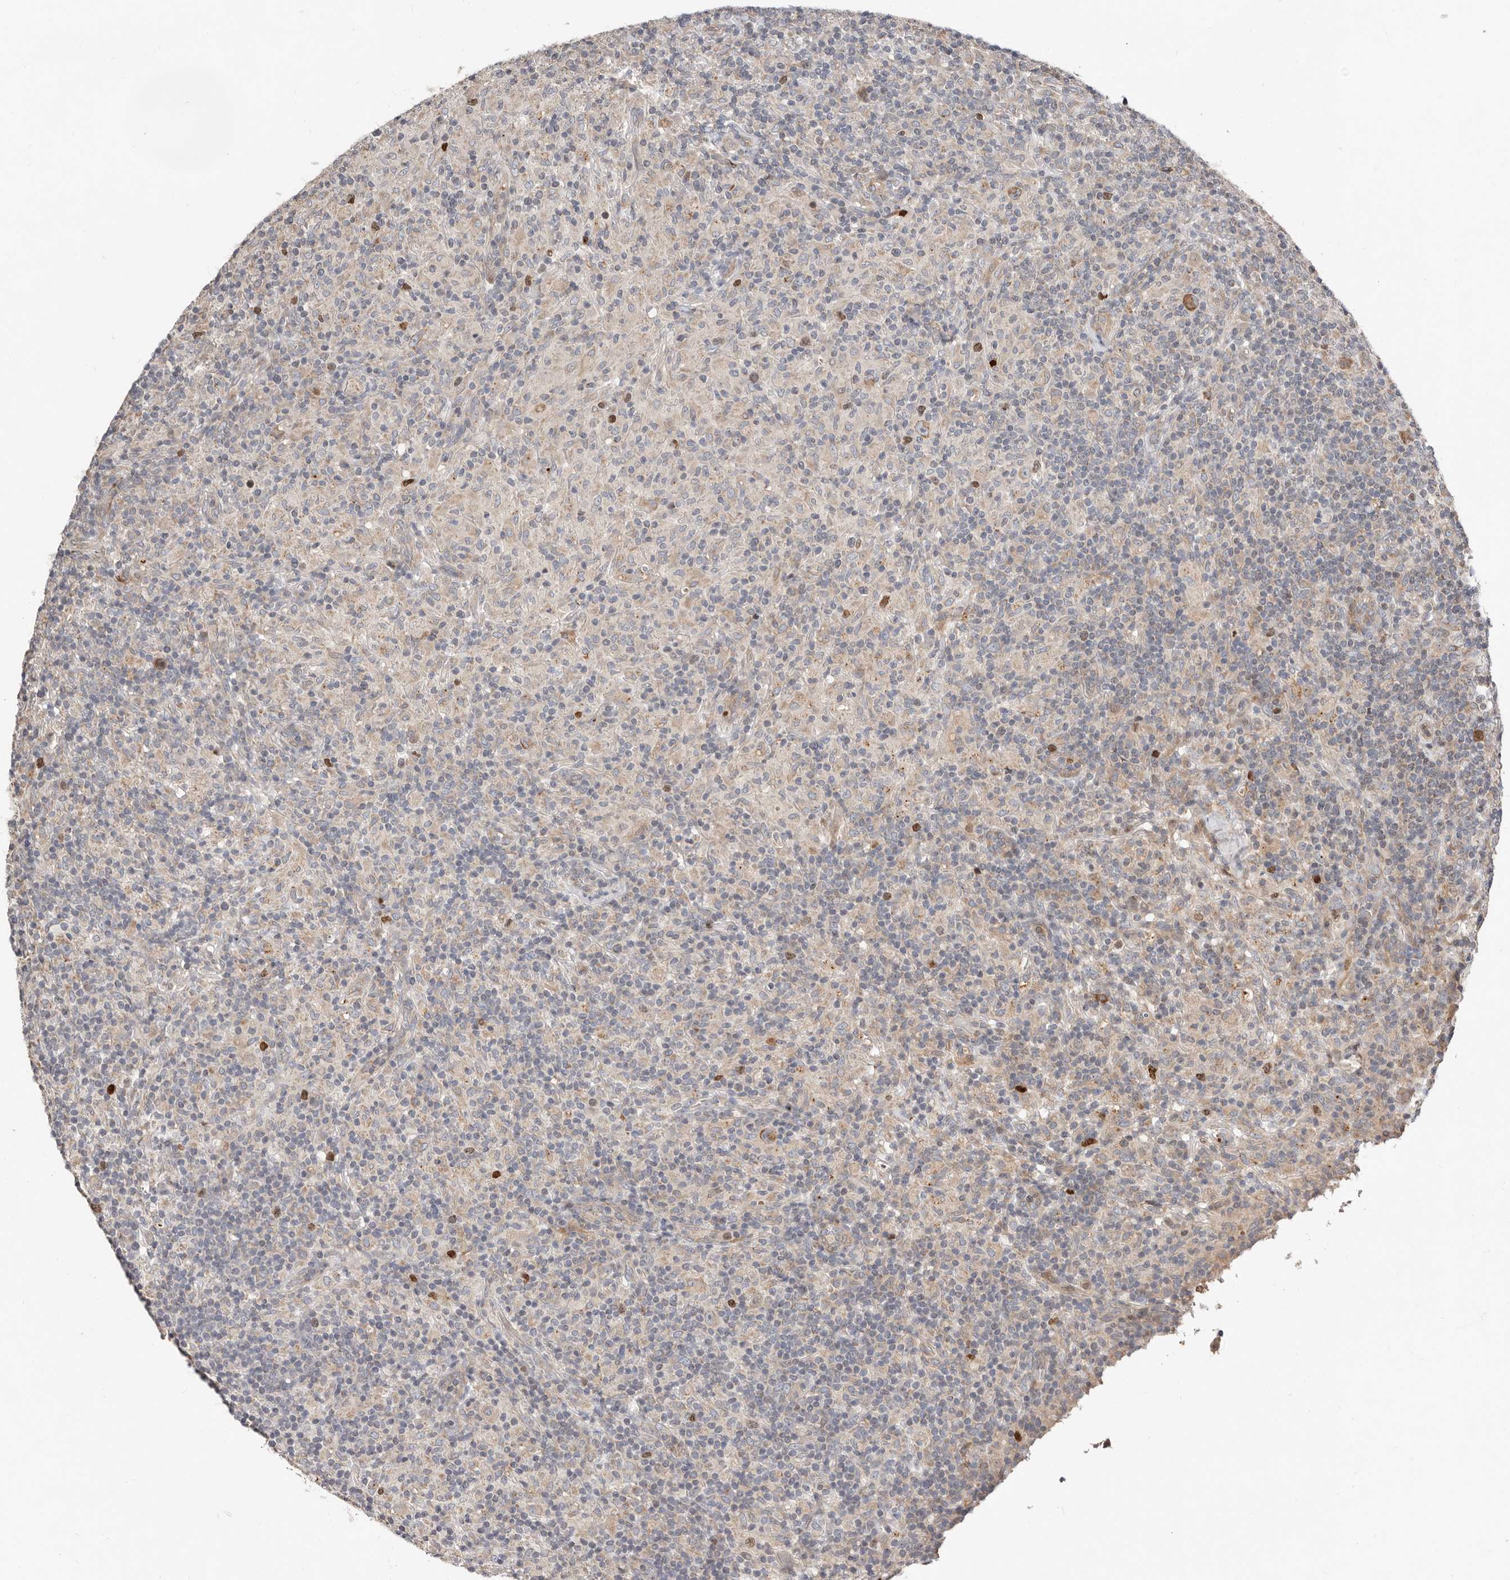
{"staining": {"intensity": "moderate", "quantity": "25%-75%", "location": "cytoplasmic/membranous"}, "tissue": "lymphoma", "cell_type": "Tumor cells", "image_type": "cancer", "snomed": [{"axis": "morphology", "description": "Hodgkin's disease, NOS"}, {"axis": "topography", "description": "Lymph node"}], "caption": "This image shows immunohistochemistry staining of human Hodgkin's disease, with medium moderate cytoplasmic/membranous staining in about 25%-75% of tumor cells.", "gene": "SMYD4", "patient": {"sex": "male", "age": 70}}